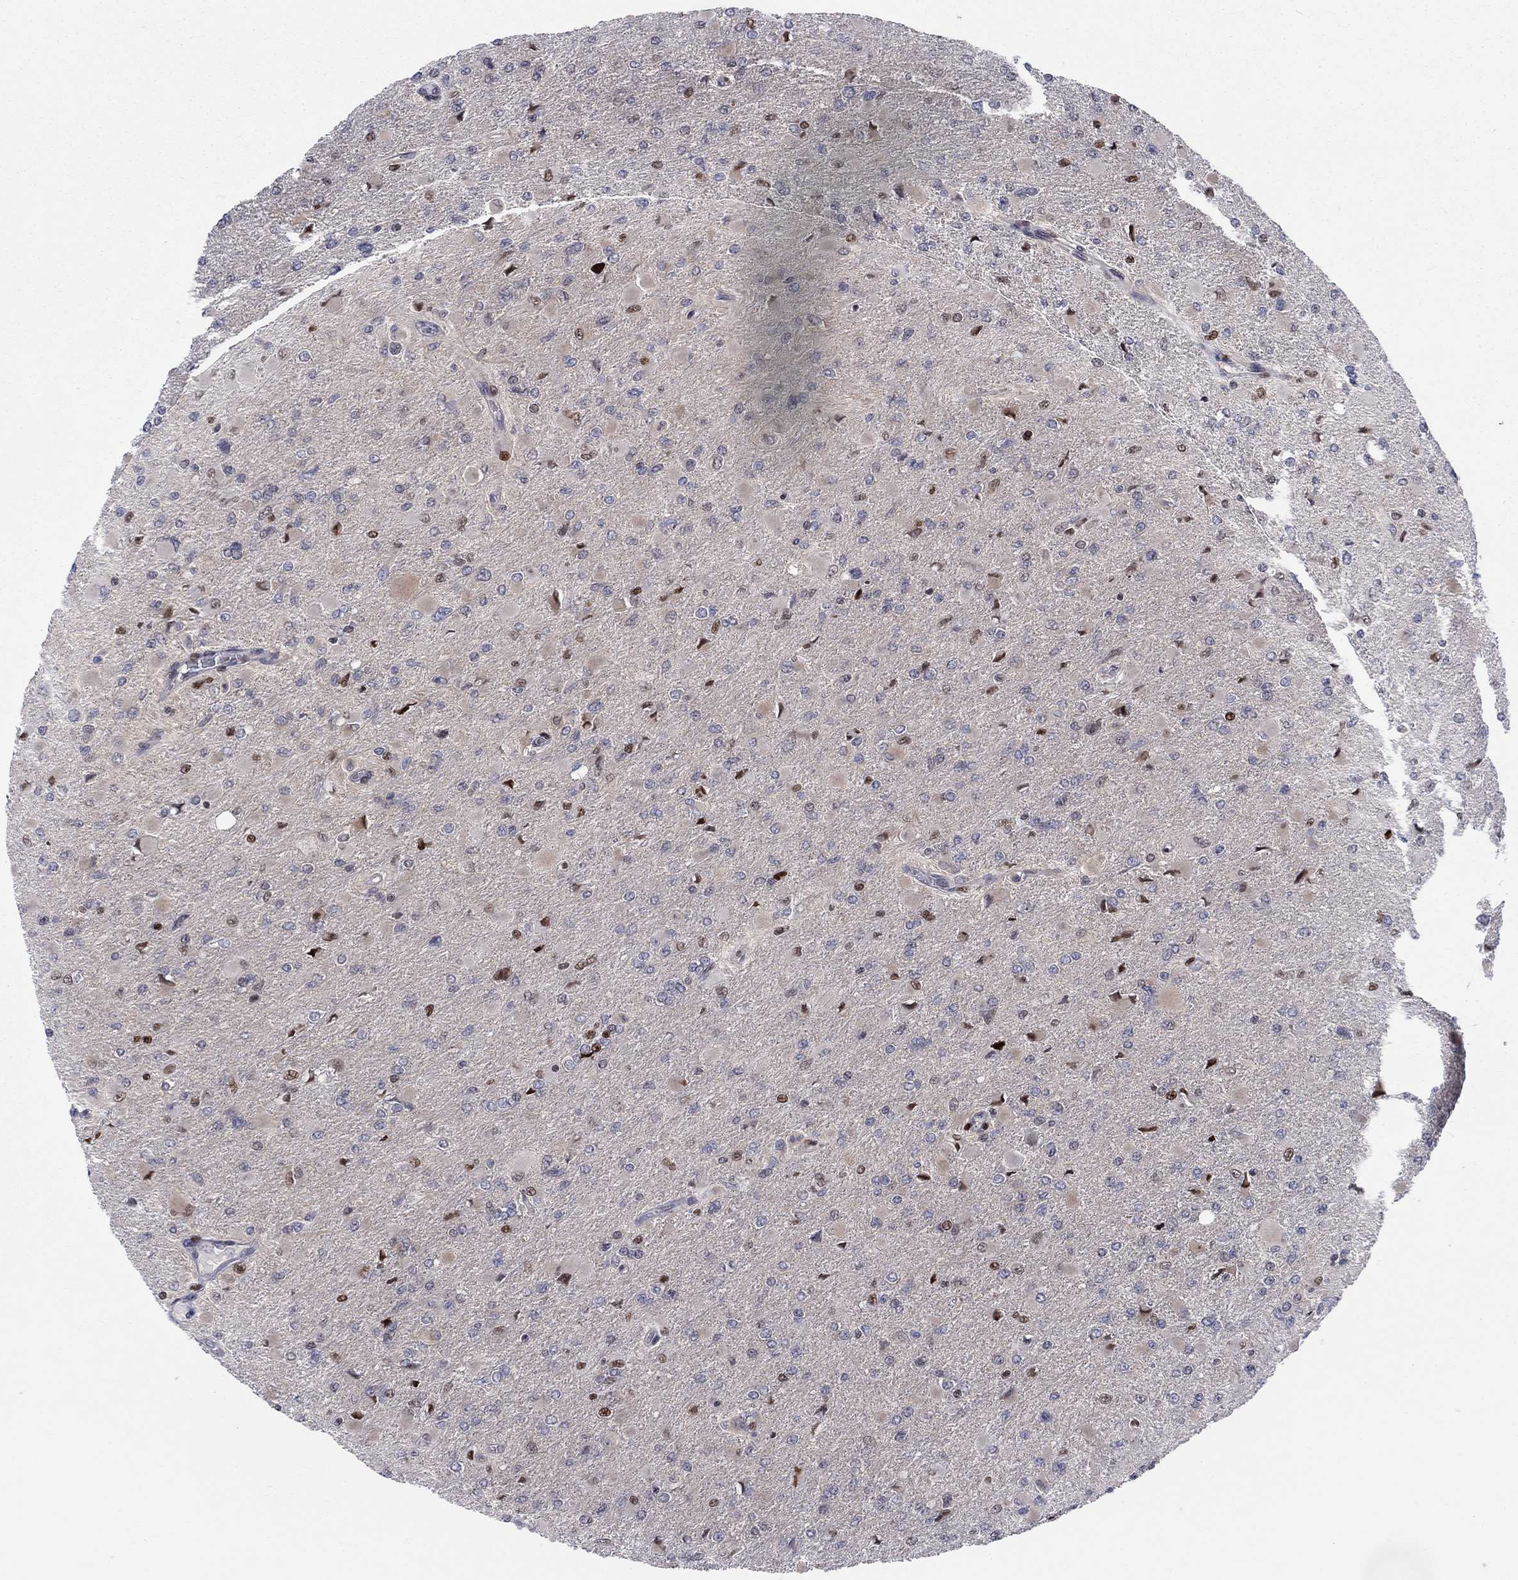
{"staining": {"intensity": "strong", "quantity": "<25%", "location": "nuclear"}, "tissue": "glioma", "cell_type": "Tumor cells", "image_type": "cancer", "snomed": [{"axis": "morphology", "description": "Glioma, malignant, High grade"}, {"axis": "topography", "description": "Cerebral cortex"}], "caption": "Protein analysis of malignant glioma (high-grade) tissue demonstrates strong nuclear staining in approximately <25% of tumor cells.", "gene": "ZNHIT3", "patient": {"sex": "female", "age": 36}}